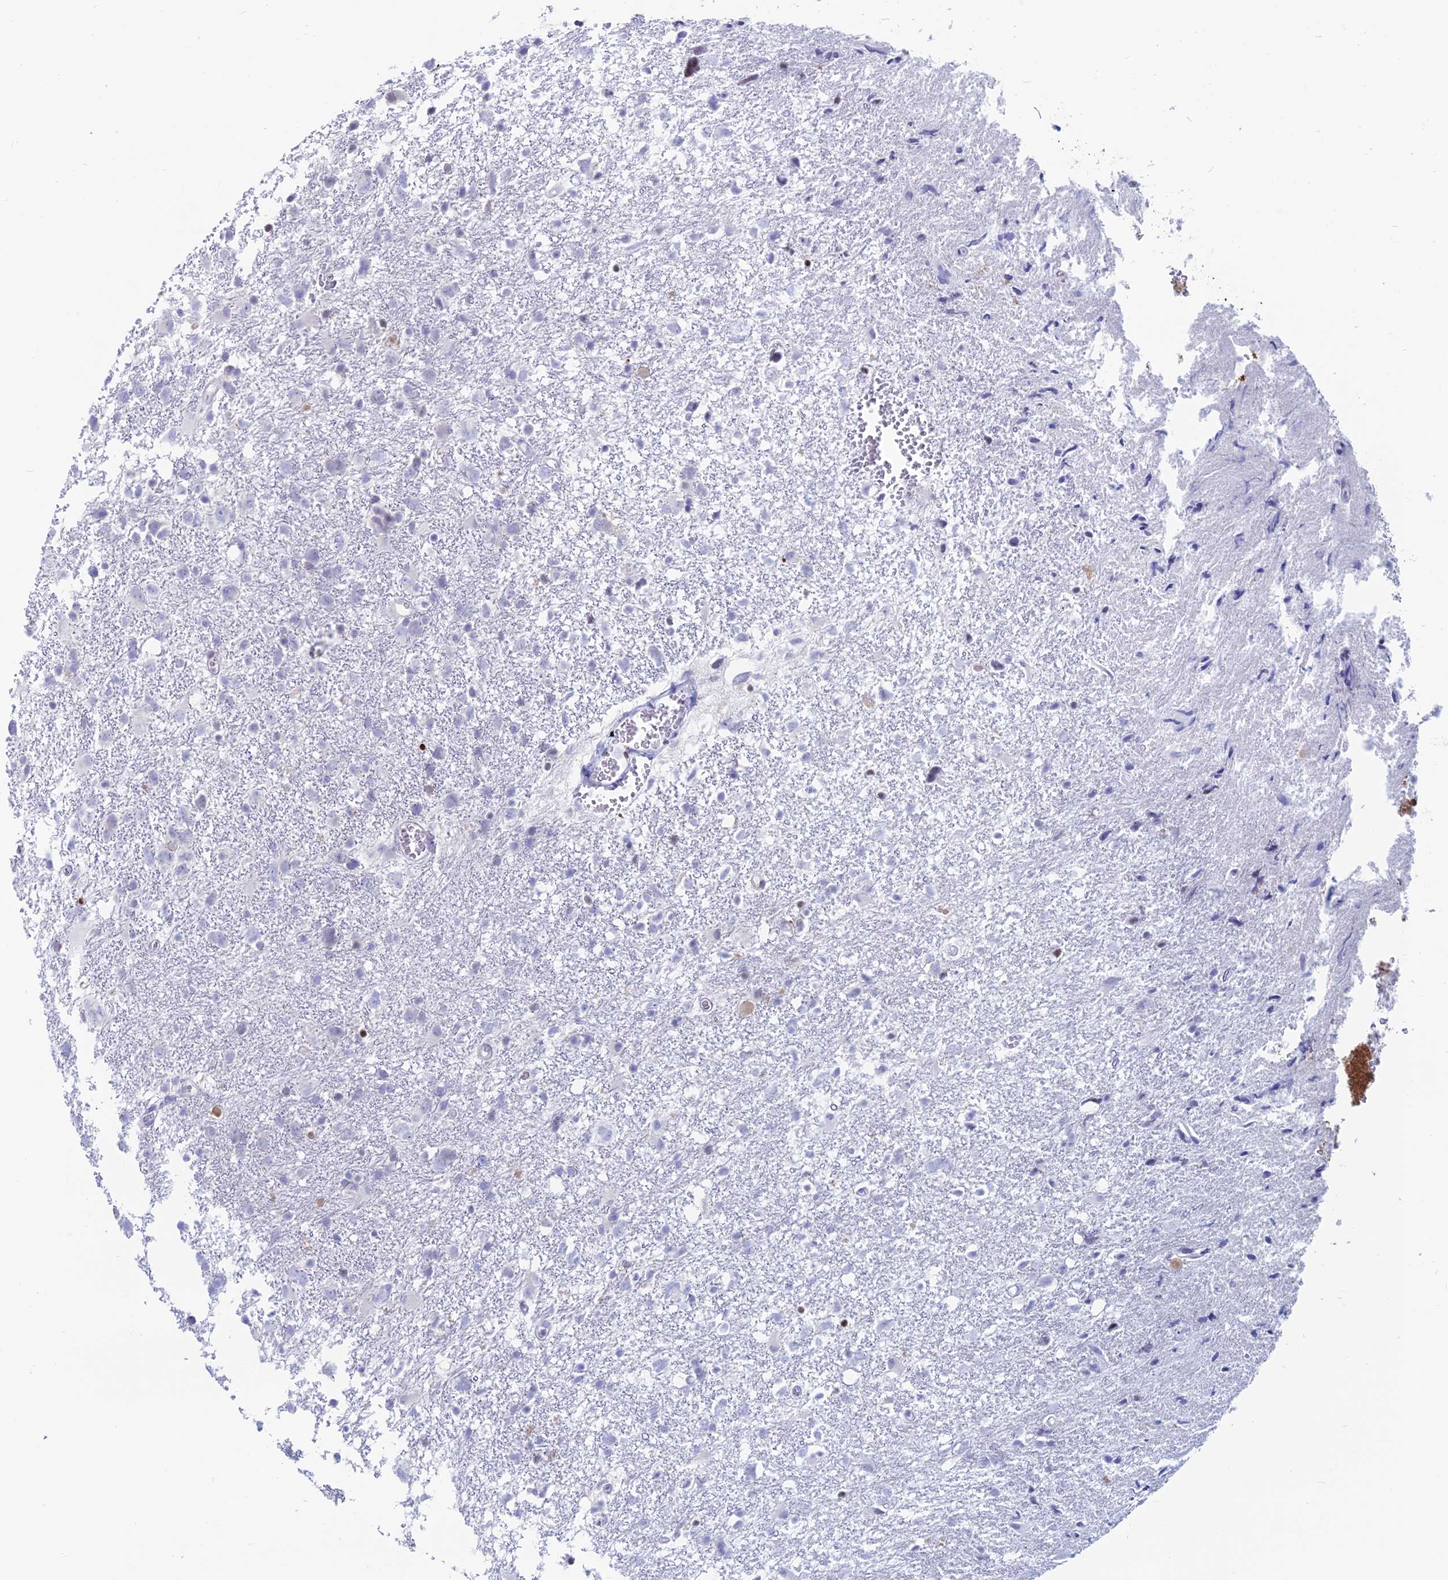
{"staining": {"intensity": "negative", "quantity": "none", "location": "none"}, "tissue": "glioma", "cell_type": "Tumor cells", "image_type": "cancer", "snomed": [{"axis": "morphology", "description": "Glioma, malignant, High grade"}, {"axis": "topography", "description": "Brain"}], "caption": "An image of malignant glioma (high-grade) stained for a protein shows no brown staining in tumor cells.", "gene": "CERS6", "patient": {"sex": "male", "age": 61}}